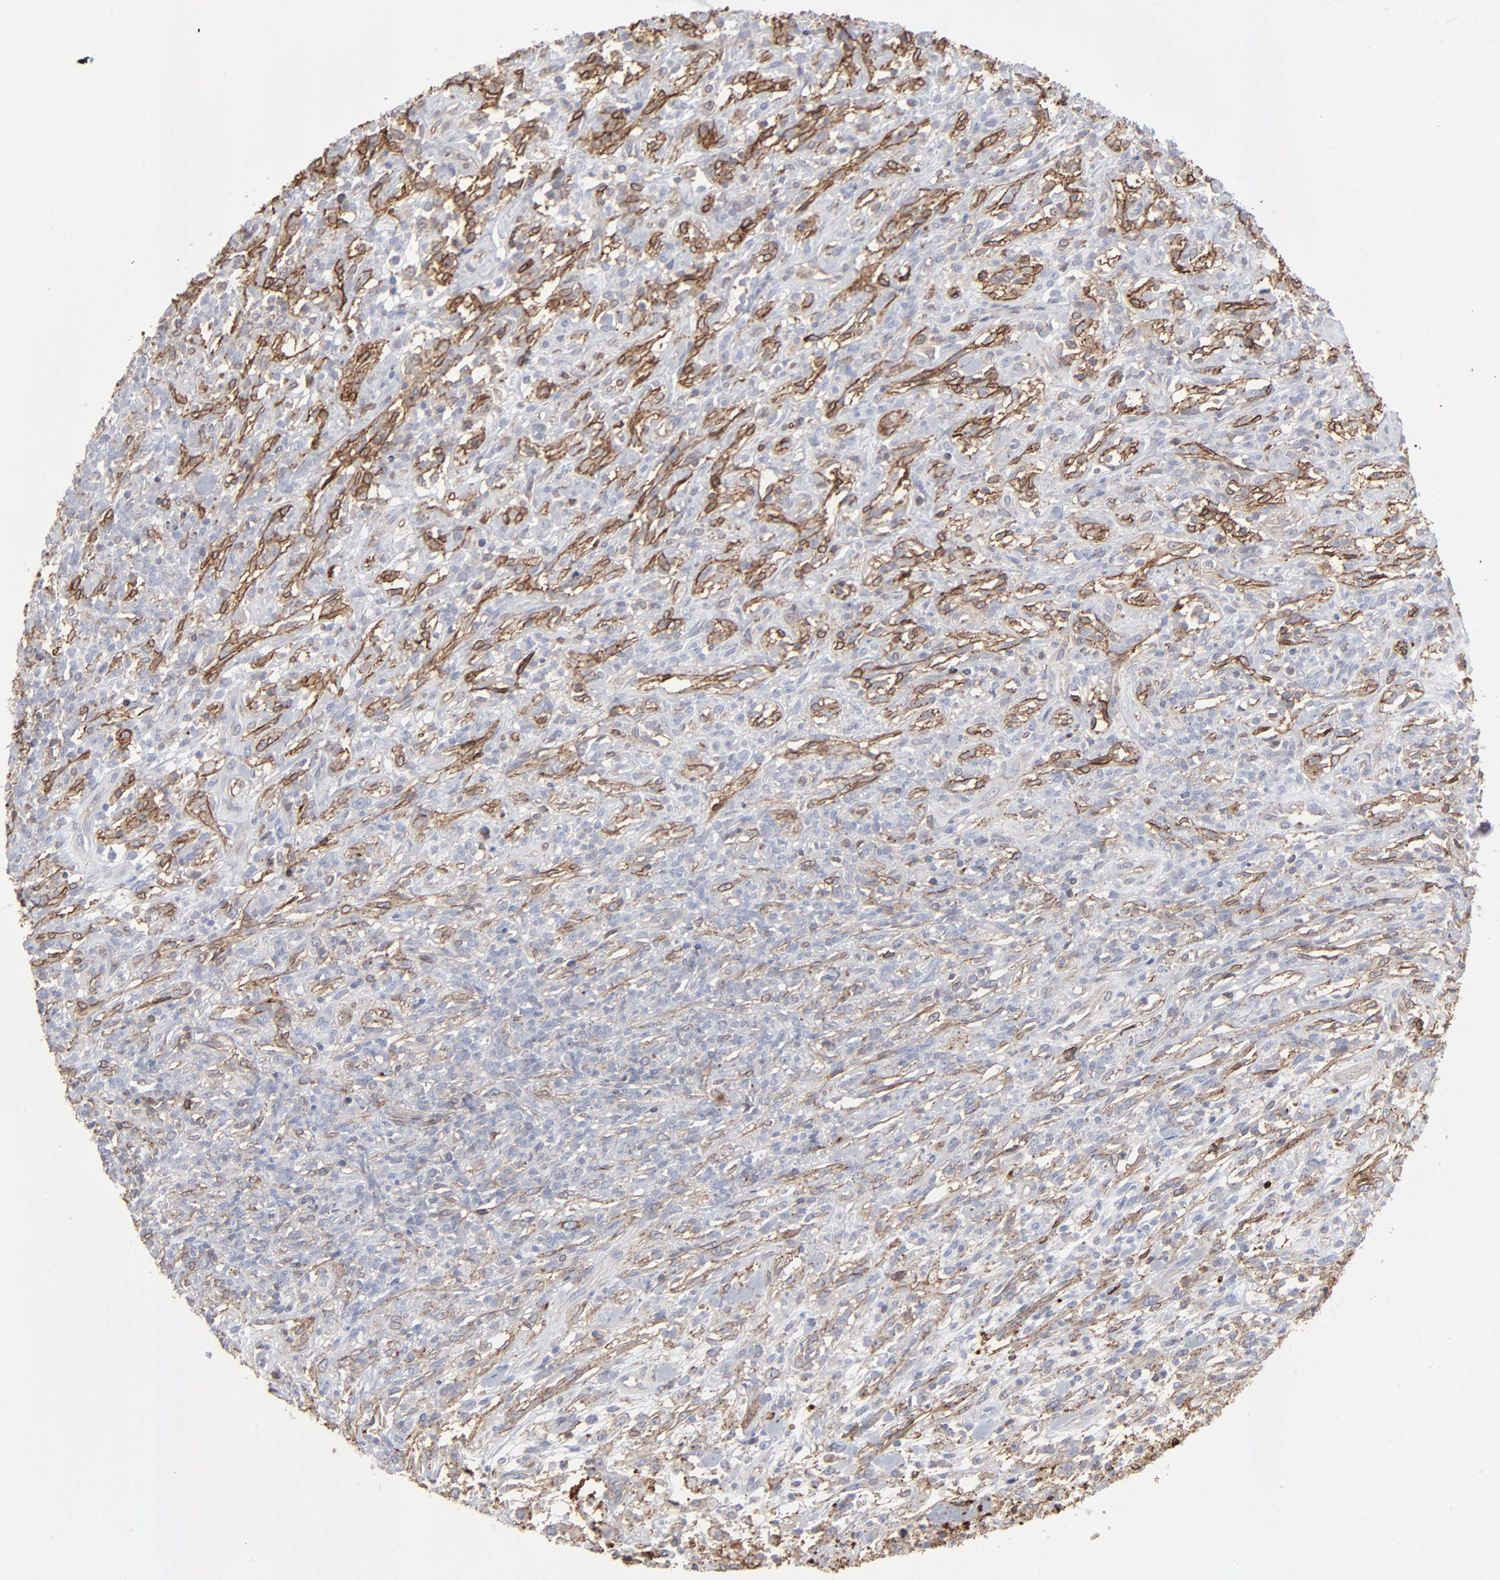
{"staining": {"intensity": "weak", "quantity": "25%-75%", "location": "cytoplasmic/membranous"}, "tissue": "lymphoma", "cell_type": "Tumor cells", "image_type": "cancer", "snomed": [{"axis": "morphology", "description": "Malignant lymphoma, non-Hodgkin's type, High grade"}, {"axis": "topography", "description": "Lymph node"}], "caption": "Tumor cells demonstrate low levels of weak cytoplasmic/membranous positivity in about 25%-75% of cells in high-grade malignant lymphoma, non-Hodgkin's type. (DAB IHC with brightfield microscopy, high magnification).", "gene": "ANXA5", "patient": {"sex": "female", "age": 73}}